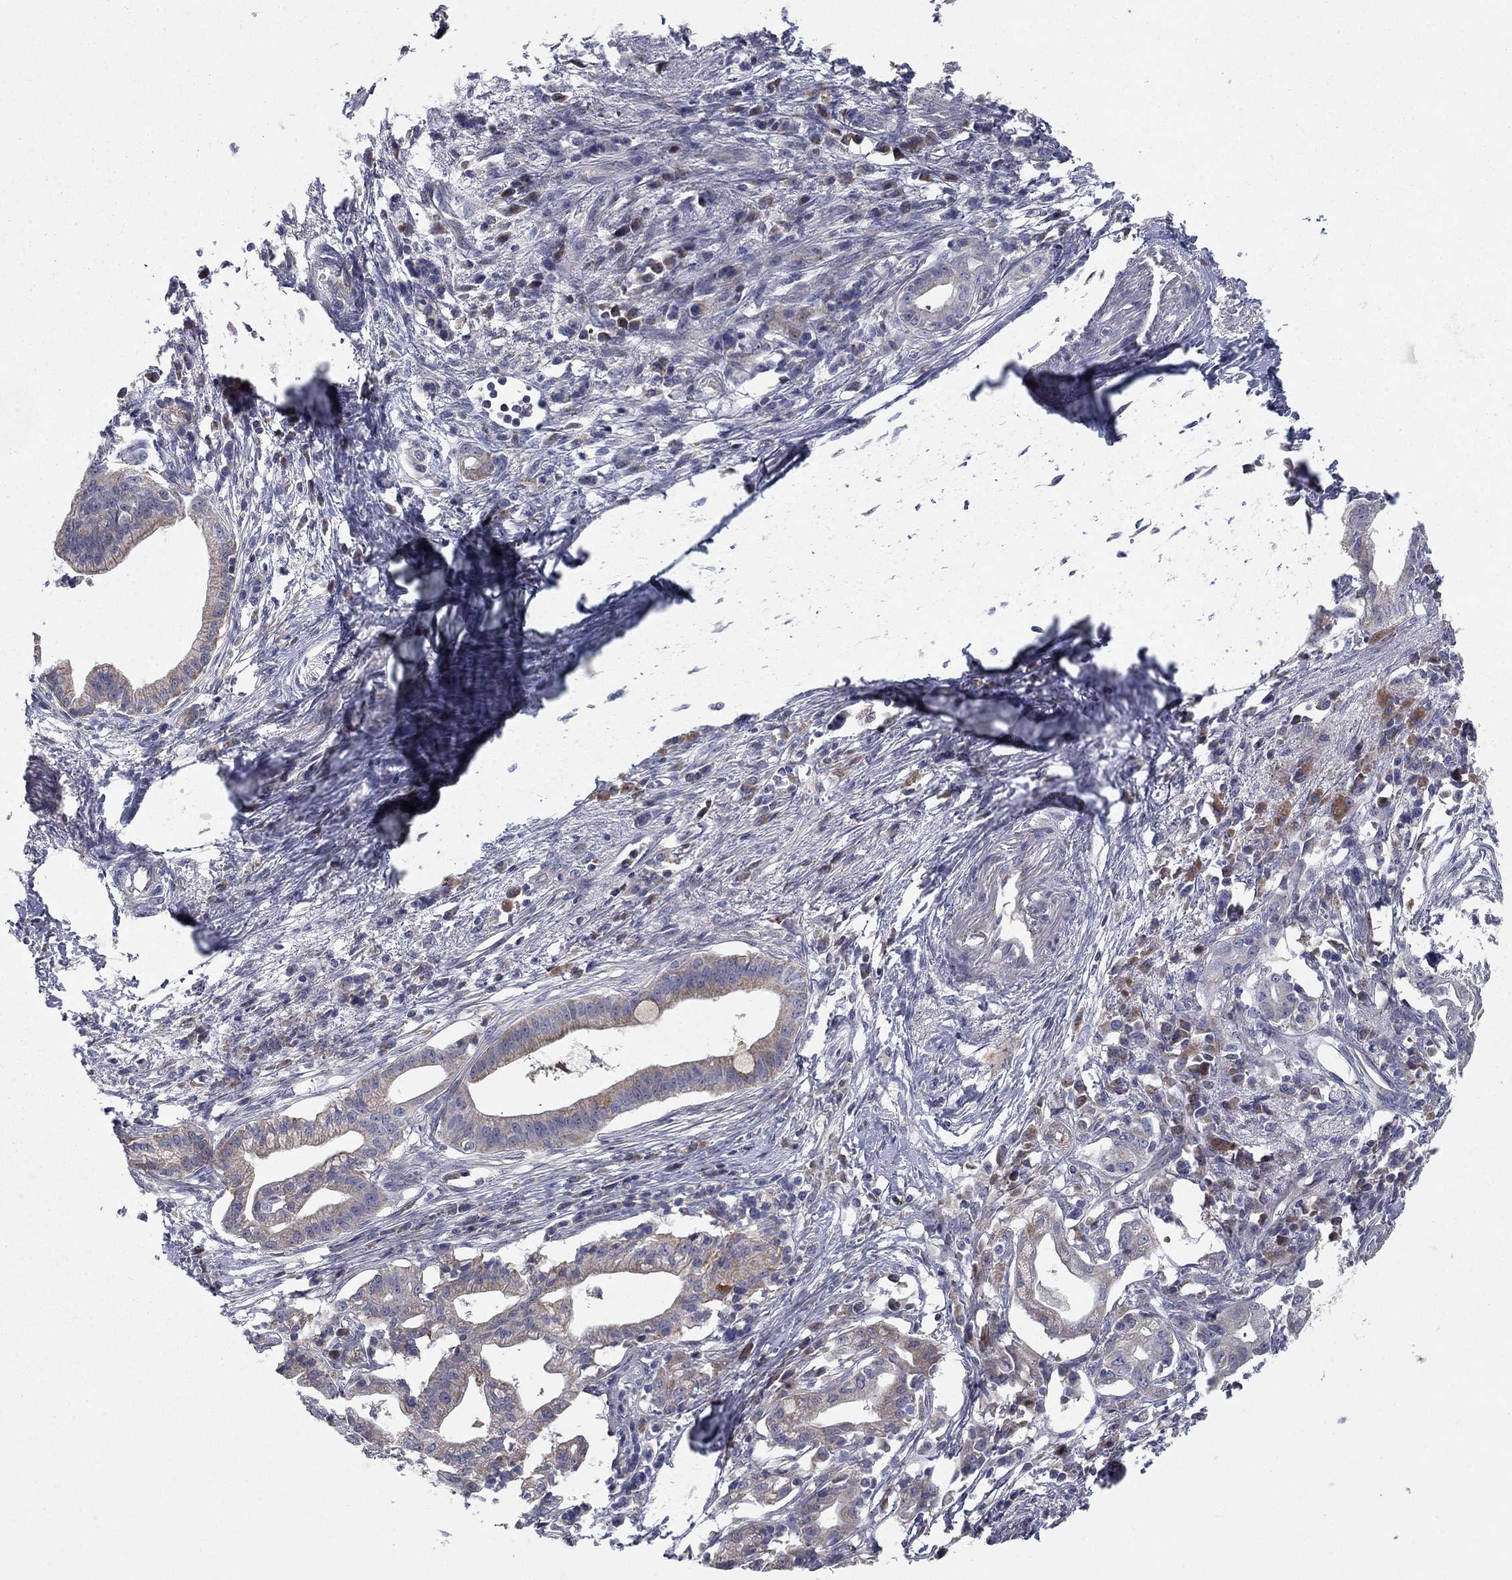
{"staining": {"intensity": "negative", "quantity": "none", "location": "none"}, "tissue": "pancreatic cancer", "cell_type": "Tumor cells", "image_type": "cancer", "snomed": [{"axis": "morphology", "description": "Normal tissue, NOS"}, {"axis": "morphology", "description": "Adenocarcinoma, NOS"}, {"axis": "topography", "description": "Pancreas"}], "caption": "Human pancreatic cancer (adenocarcinoma) stained for a protein using IHC shows no expression in tumor cells.", "gene": "MMAA", "patient": {"sex": "female", "age": 58}}